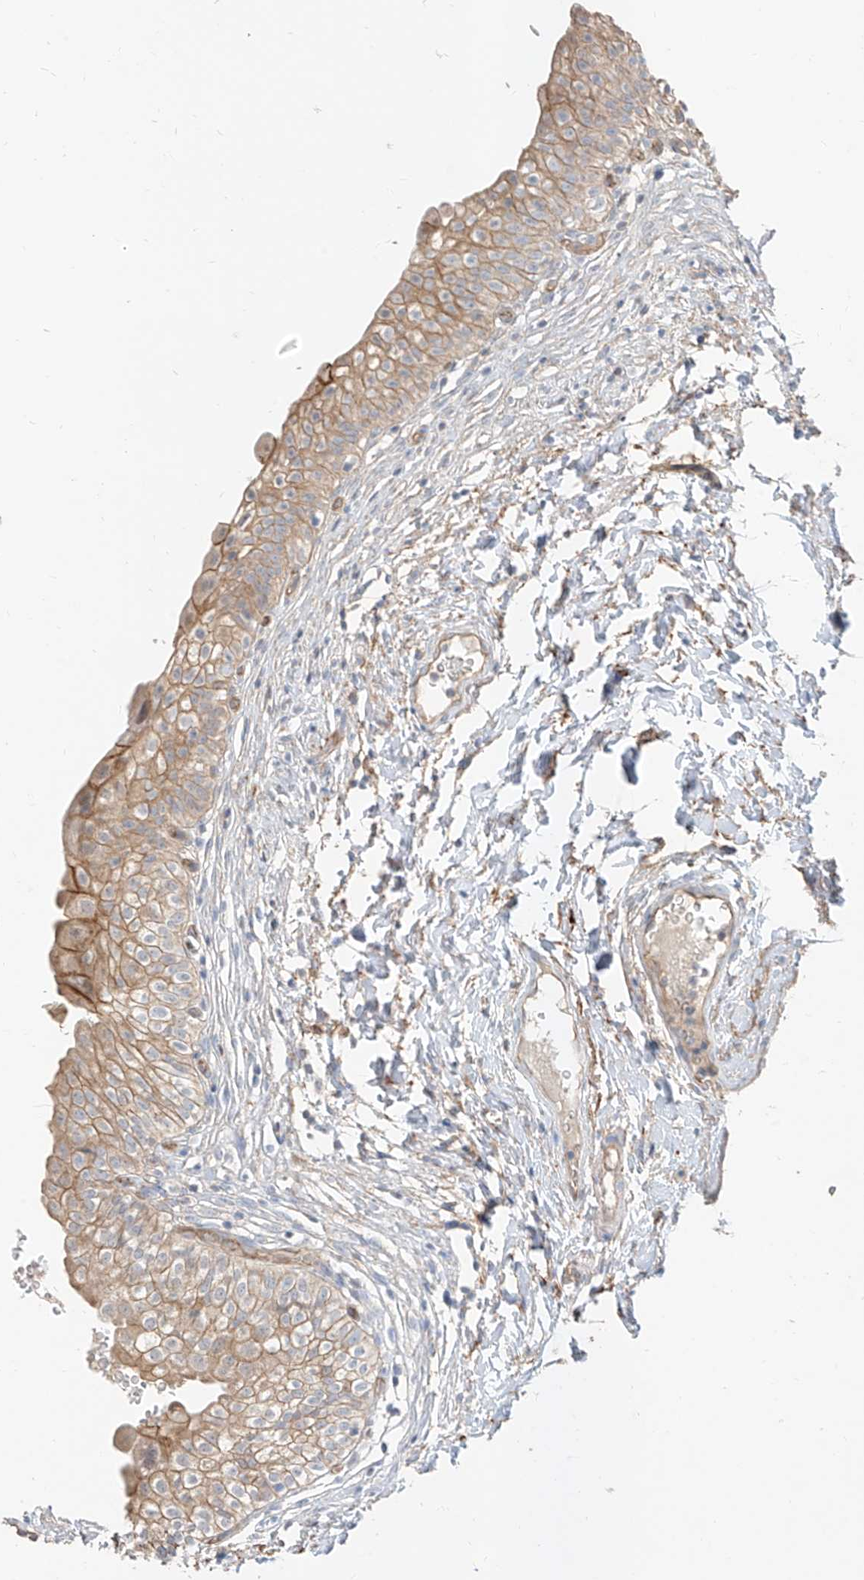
{"staining": {"intensity": "moderate", "quantity": ">75%", "location": "cytoplasmic/membranous"}, "tissue": "urinary bladder", "cell_type": "Urothelial cells", "image_type": "normal", "snomed": [{"axis": "morphology", "description": "Normal tissue, NOS"}, {"axis": "topography", "description": "Urinary bladder"}], "caption": "About >75% of urothelial cells in normal urinary bladder exhibit moderate cytoplasmic/membranous protein staining as visualized by brown immunohistochemical staining.", "gene": "EPHX4", "patient": {"sex": "male", "age": 55}}